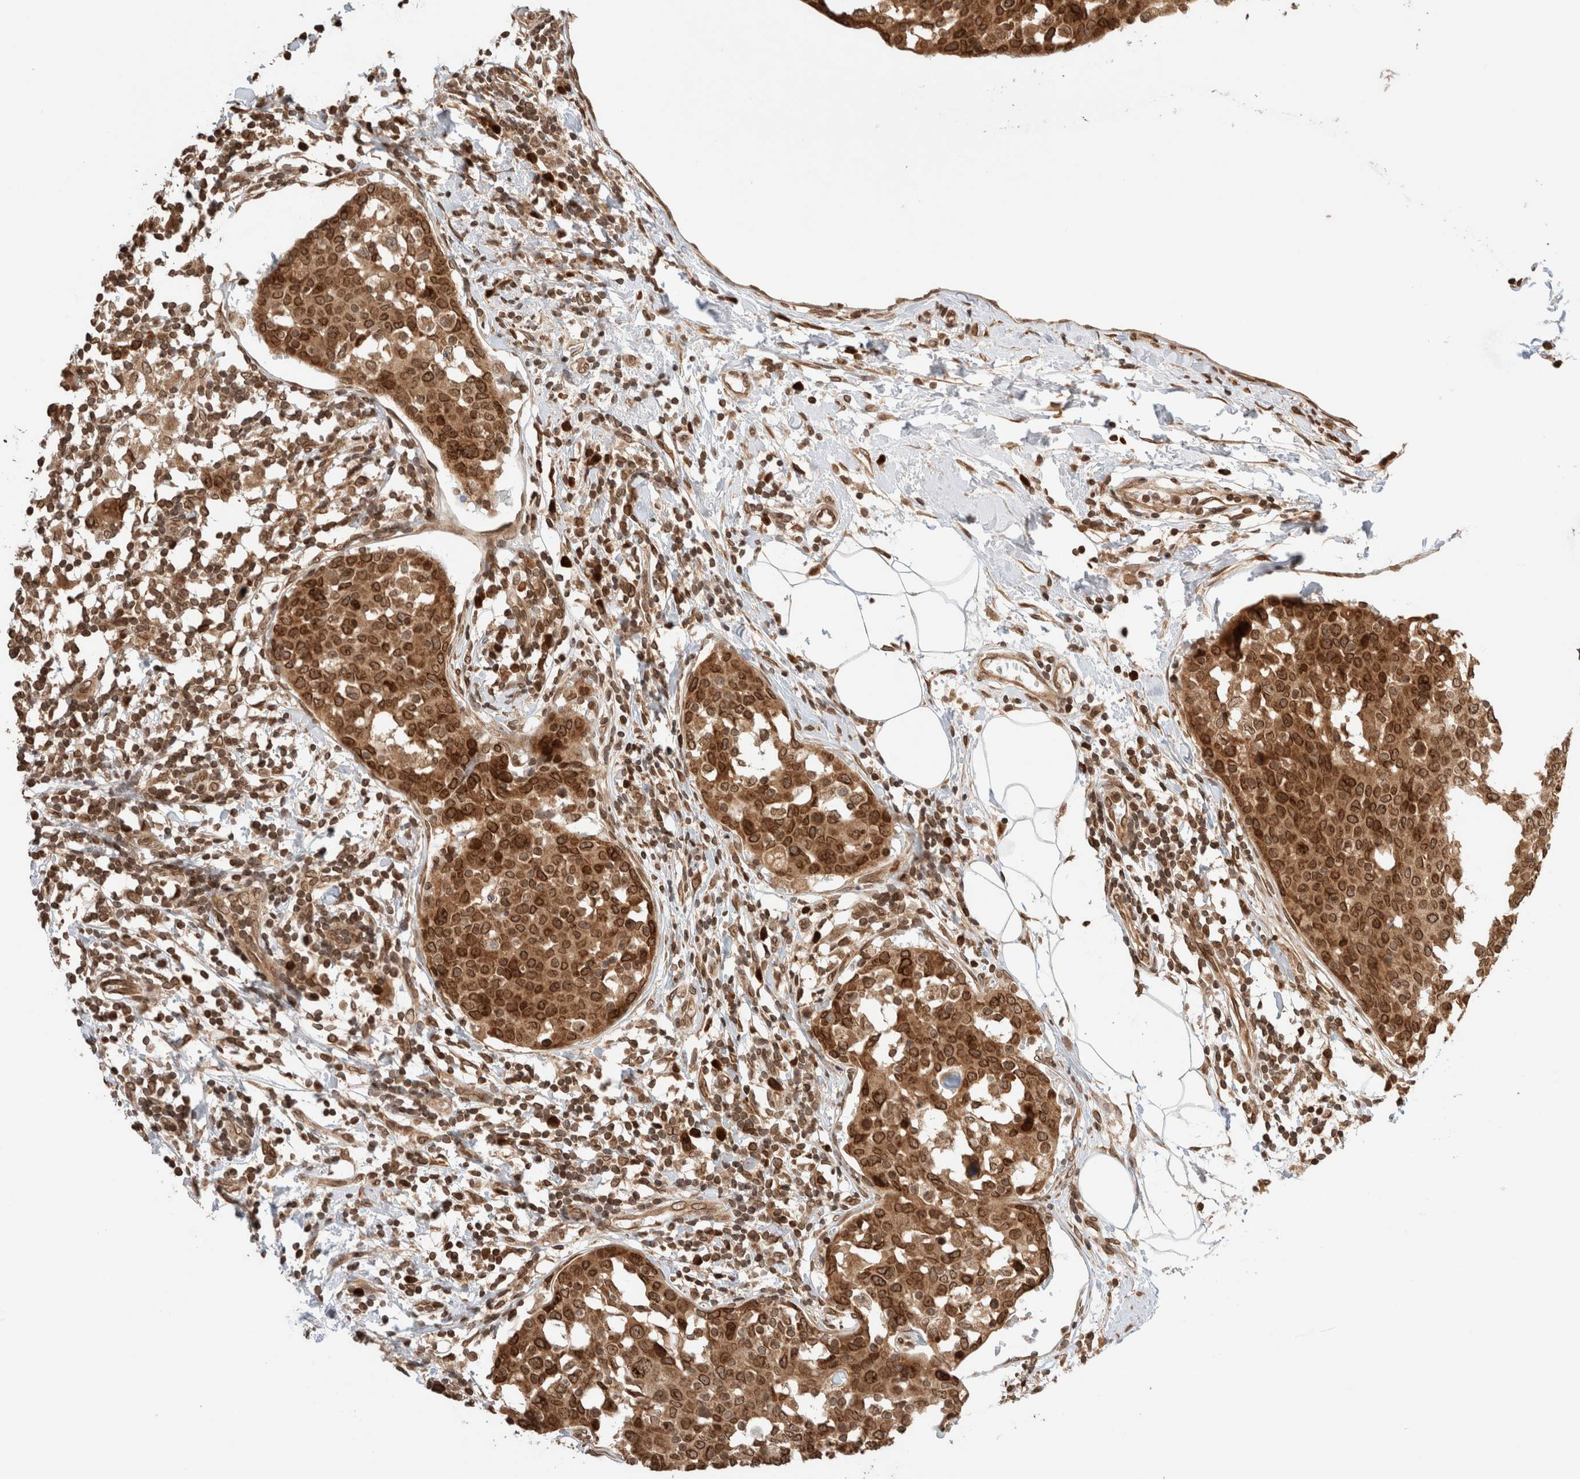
{"staining": {"intensity": "strong", "quantity": ">75%", "location": "cytoplasmic/membranous,nuclear"}, "tissue": "breast cancer", "cell_type": "Tumor cells", "image_type": "cancer", "snomed": [{"axis": "morphology", "description": "Normal tissue, NOS"}, {"axis": "morphology", "description": "Duct carcinoma"}, {"axis": "topography", "description": "Breast"}], "caption": "Breast infiltrating ductal carcinoma stained with a brown dye demonstrates strong cytoplasmic/membranous and nuclear positive expression in about >75% of tumor cells.", "gene": "TPR", "patient": {"sex": "female", "age": 37}}